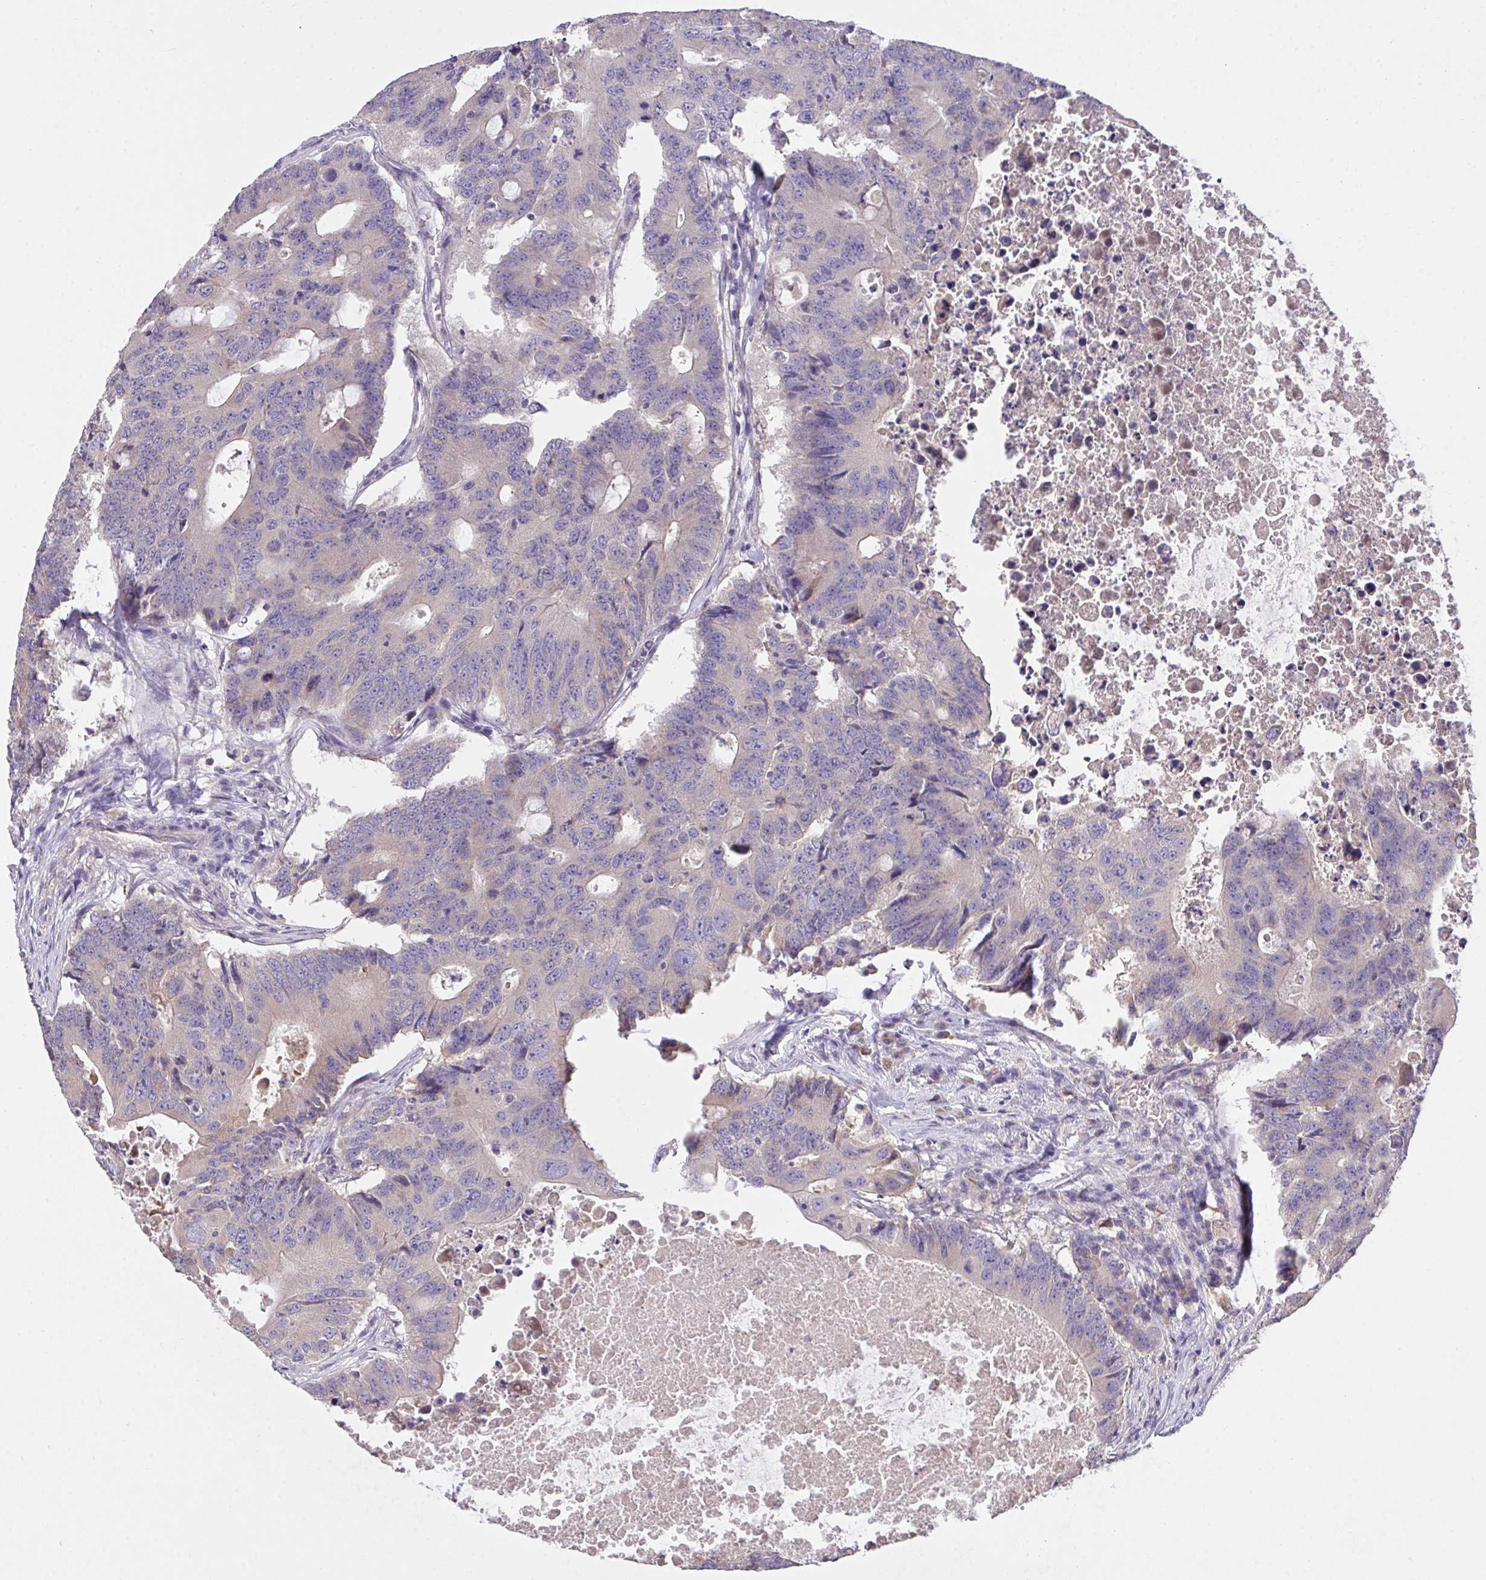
{"staining": {"intensity": "weak", "quantity": "<25%", "location": "cytoplasmic/membranous"}, "tissue": "colorectal cancer", "cell_type": "Tumor cells", "image_type": "cancer", "snomed": [{"axis": "morphology", "description": "Adenocarcinoma, NOS"}, {"axis": "topography", "description": "Colon"}], "caption": "This is an immunohistochemistry (IHC) image of human colorectal adenocarcinoma. There is no staining in tumor cells.", "gene": "ZNF581", "patient": {"sex": "male", "age": 71}}